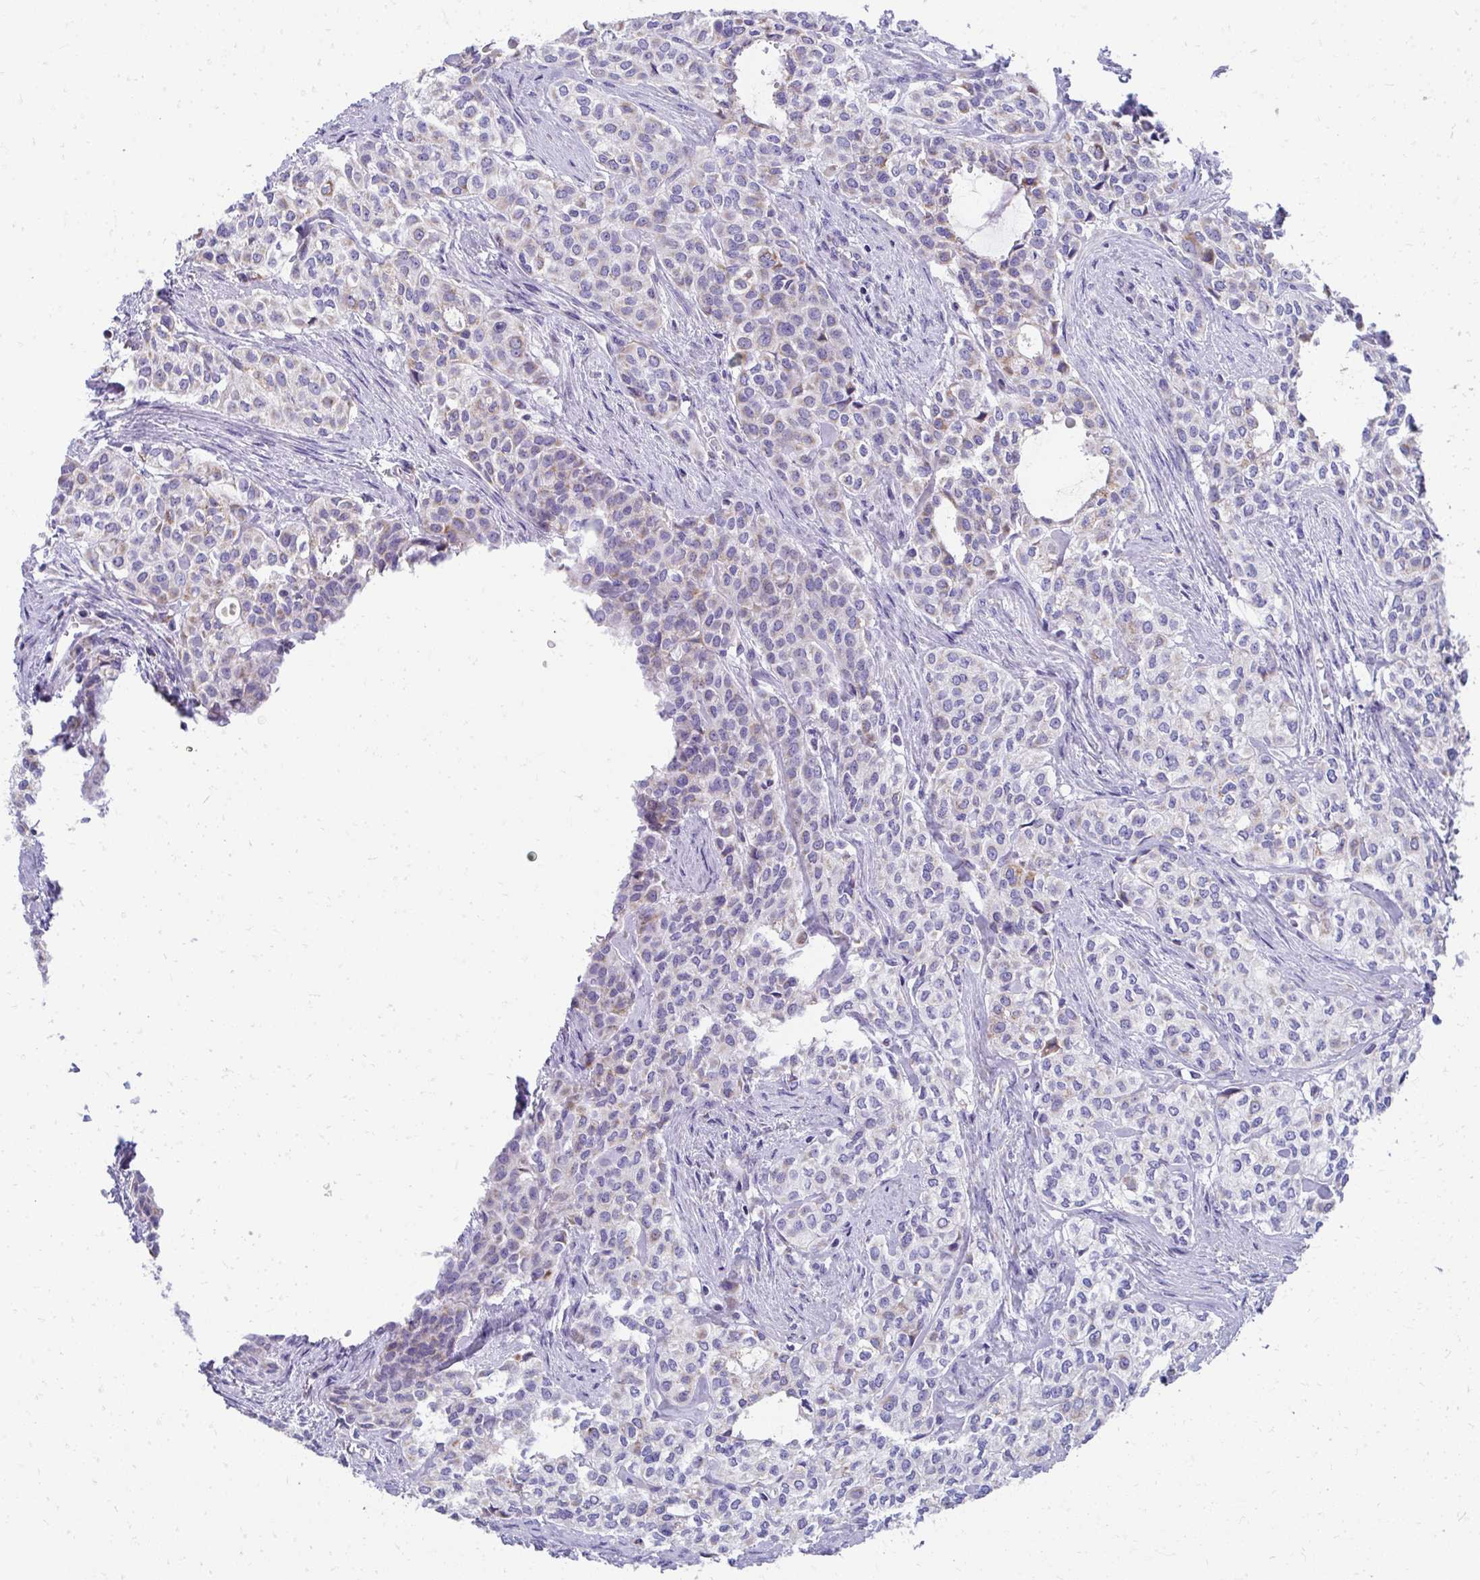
{"staining": {"intensity": "weak", "quantity": "25%-75%", "location": "cytoplasmic/membranous"}, "tissue": "head and neck cancer", "cell_type": "Tumor cells", "image_type": "cancer", "snomed": [{"axis": "morphology", "description": "Adenocarcinoma, NOS"}, {"axis": "topography", "description": "Head-Neck"}], "caption": "This histopathology image exhibits immunohistochemistry (IHC) staining of head and neck adenocarcinoma, with low weak cytoplasmic/membranous expression in about 25%-75% of tumor cells.", "gene": "IL37", "patient": {"sex": "male", "age": 81}}